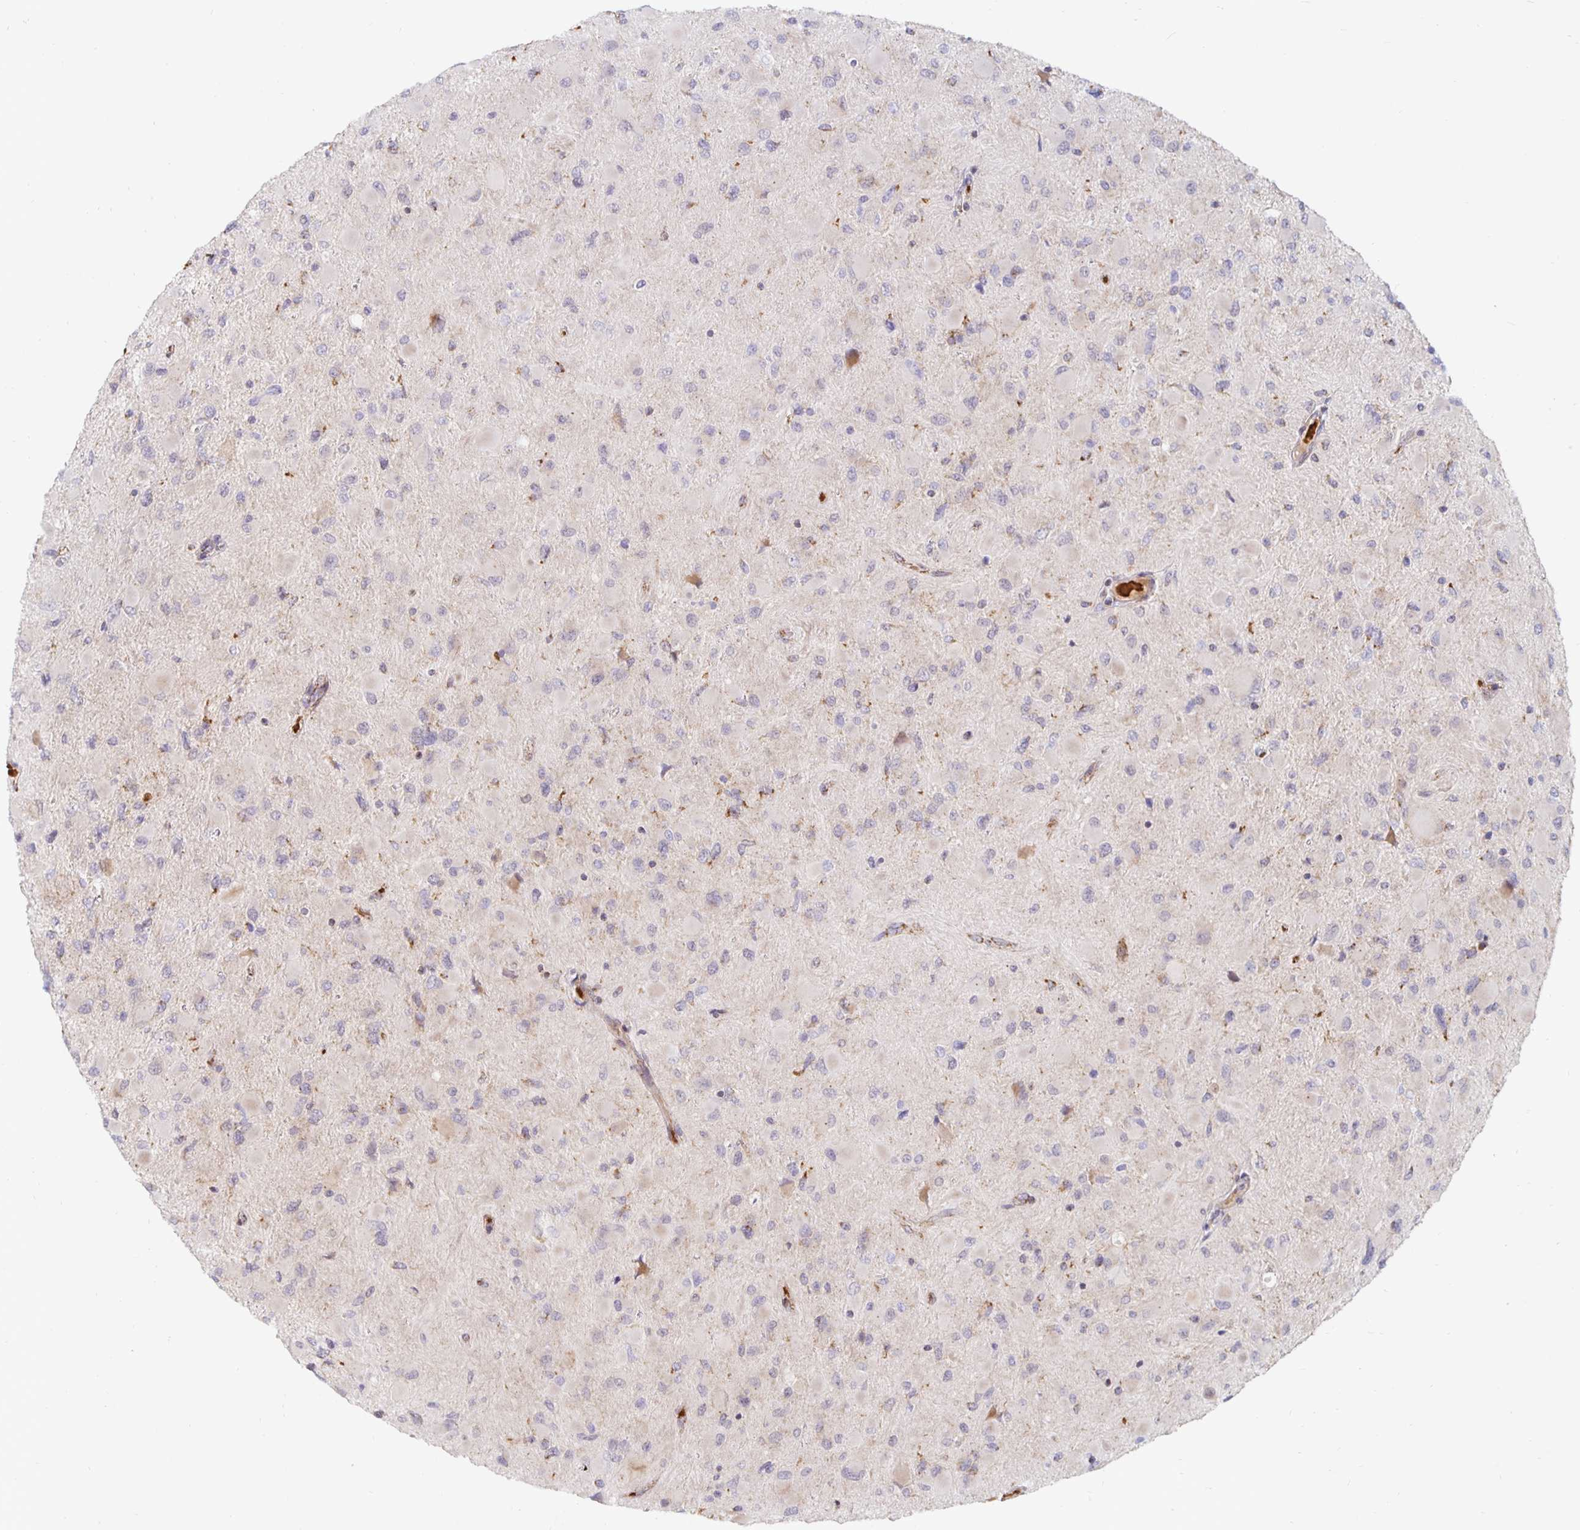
{"staining": {"intensity": "negative", "quantity": "none", "location": "none"}, "tissue": "glioma", "cell_type": "Tumor cells", "image_type": "cancer", "snomed": [{"axis": "morphology", "description": "Glioma, malignant, High grade"}, {"axis": "topography", "description": "Cerebral cortex"}], "caption": "Immunohistochemistry image of malignant high-grade glioma stained for a protein (brown), which exhibits no expression in tumor cells.", "gene": "MRPL28", "patient": {"sex": "female", "age": 36}}